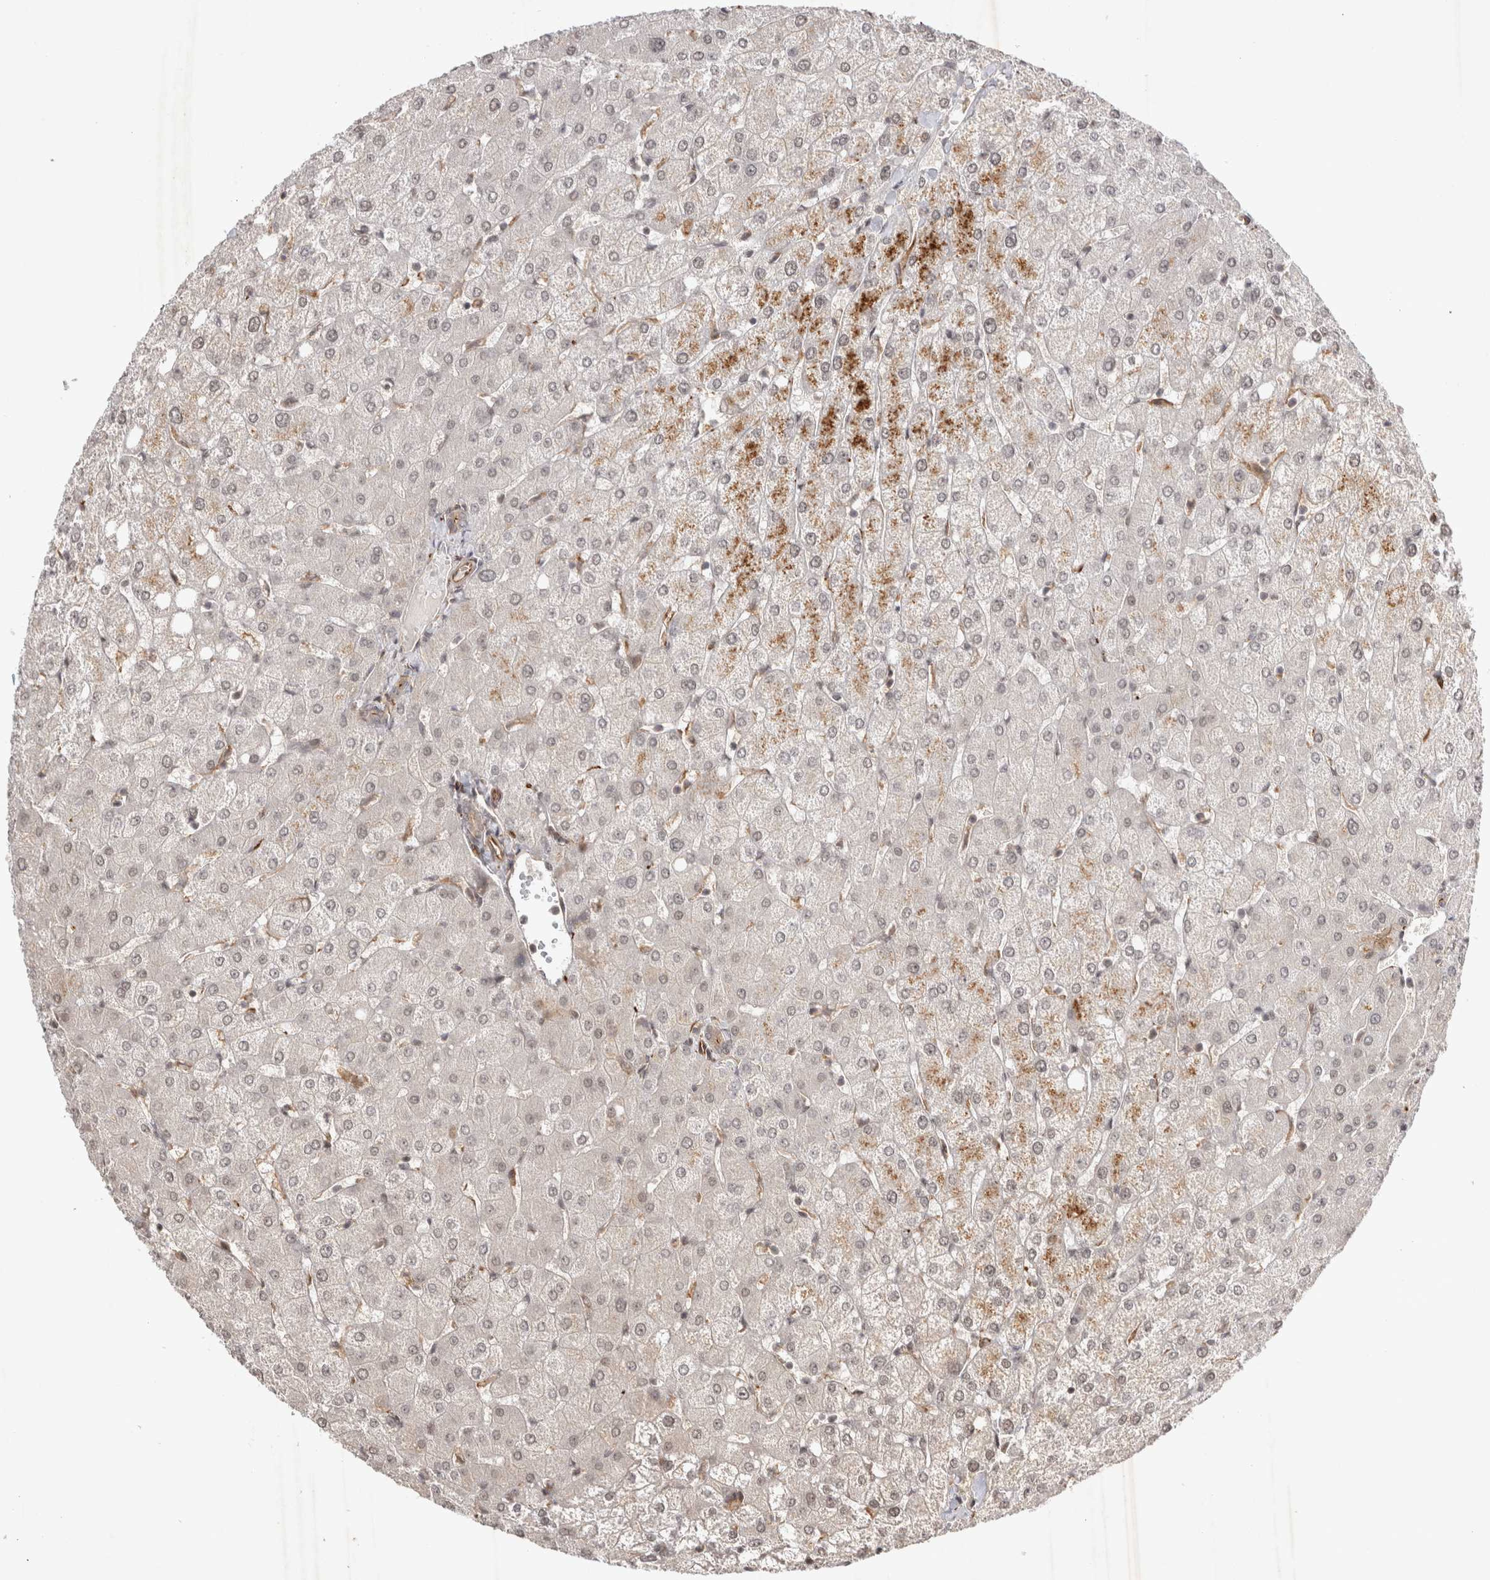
{"staining": {"intensity": "negative", "quantity": "none", "location": "none"}, "tissue": "liver", "cell_type": "Cholangiocytes", "image_type": "normal", "snomed": [{"axis": "morphology", "description": "Normal tissue, NOS"}, {"axis": "topography", "description": "Liver"}], "caption": "Unremarkable liver was stained to show a protein in brown. There is no significant staining in cholangiocytes. (DAB (3,3'-diaminobenzidine) immunohistochemistry visualized using brightfield microscopy, high magnification).", "gene": "ZNF318", "patient": {"sex": "female", "age": 54}}